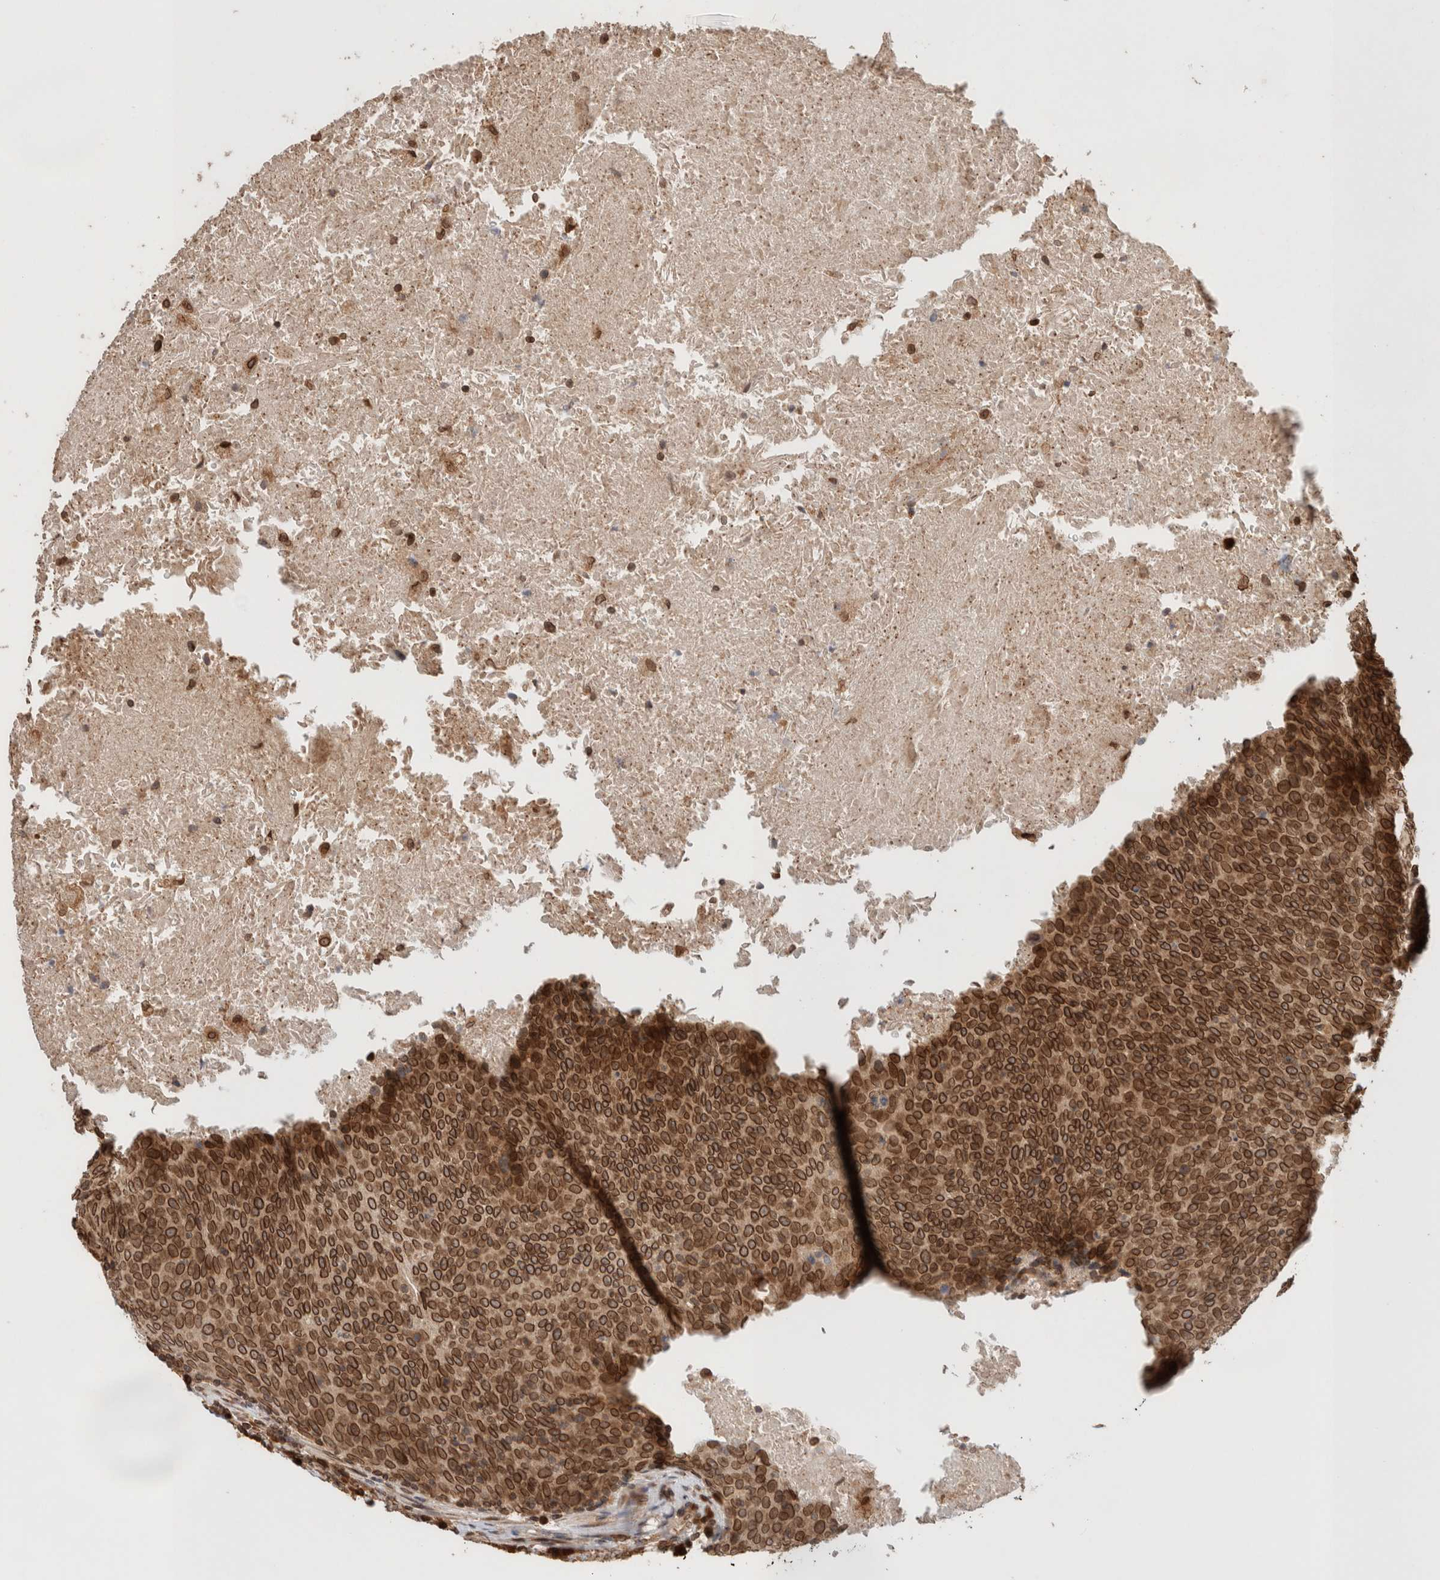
{"staining": {"intensity": "strong", "quantity": ">75%", "location": "cytoplasmic/membranous,nuclear"}, "tissue": "head and neck cancer", "cell_type": "Tumor cells", "image_type": "cancer", "snomed": [{"axis": "morphology", "description": "Squamous cell carcinoma, NOS"}, {"axis": "morphology", "description": "Squamous cell carcinoma, metastatic, NOS"}, {"axis": "topography", "description": "Lymph node"}, {"axis": "topography", "description": "Head-Neck"}], "caption": "An image of human head and neck squamous cell carcinoma stained for a protein shows strong cytoplasmic/membranous and nuclear brown staining in tumor cells.", "gene": "TPR", "patient": {"sex": "male", "age": 62}}